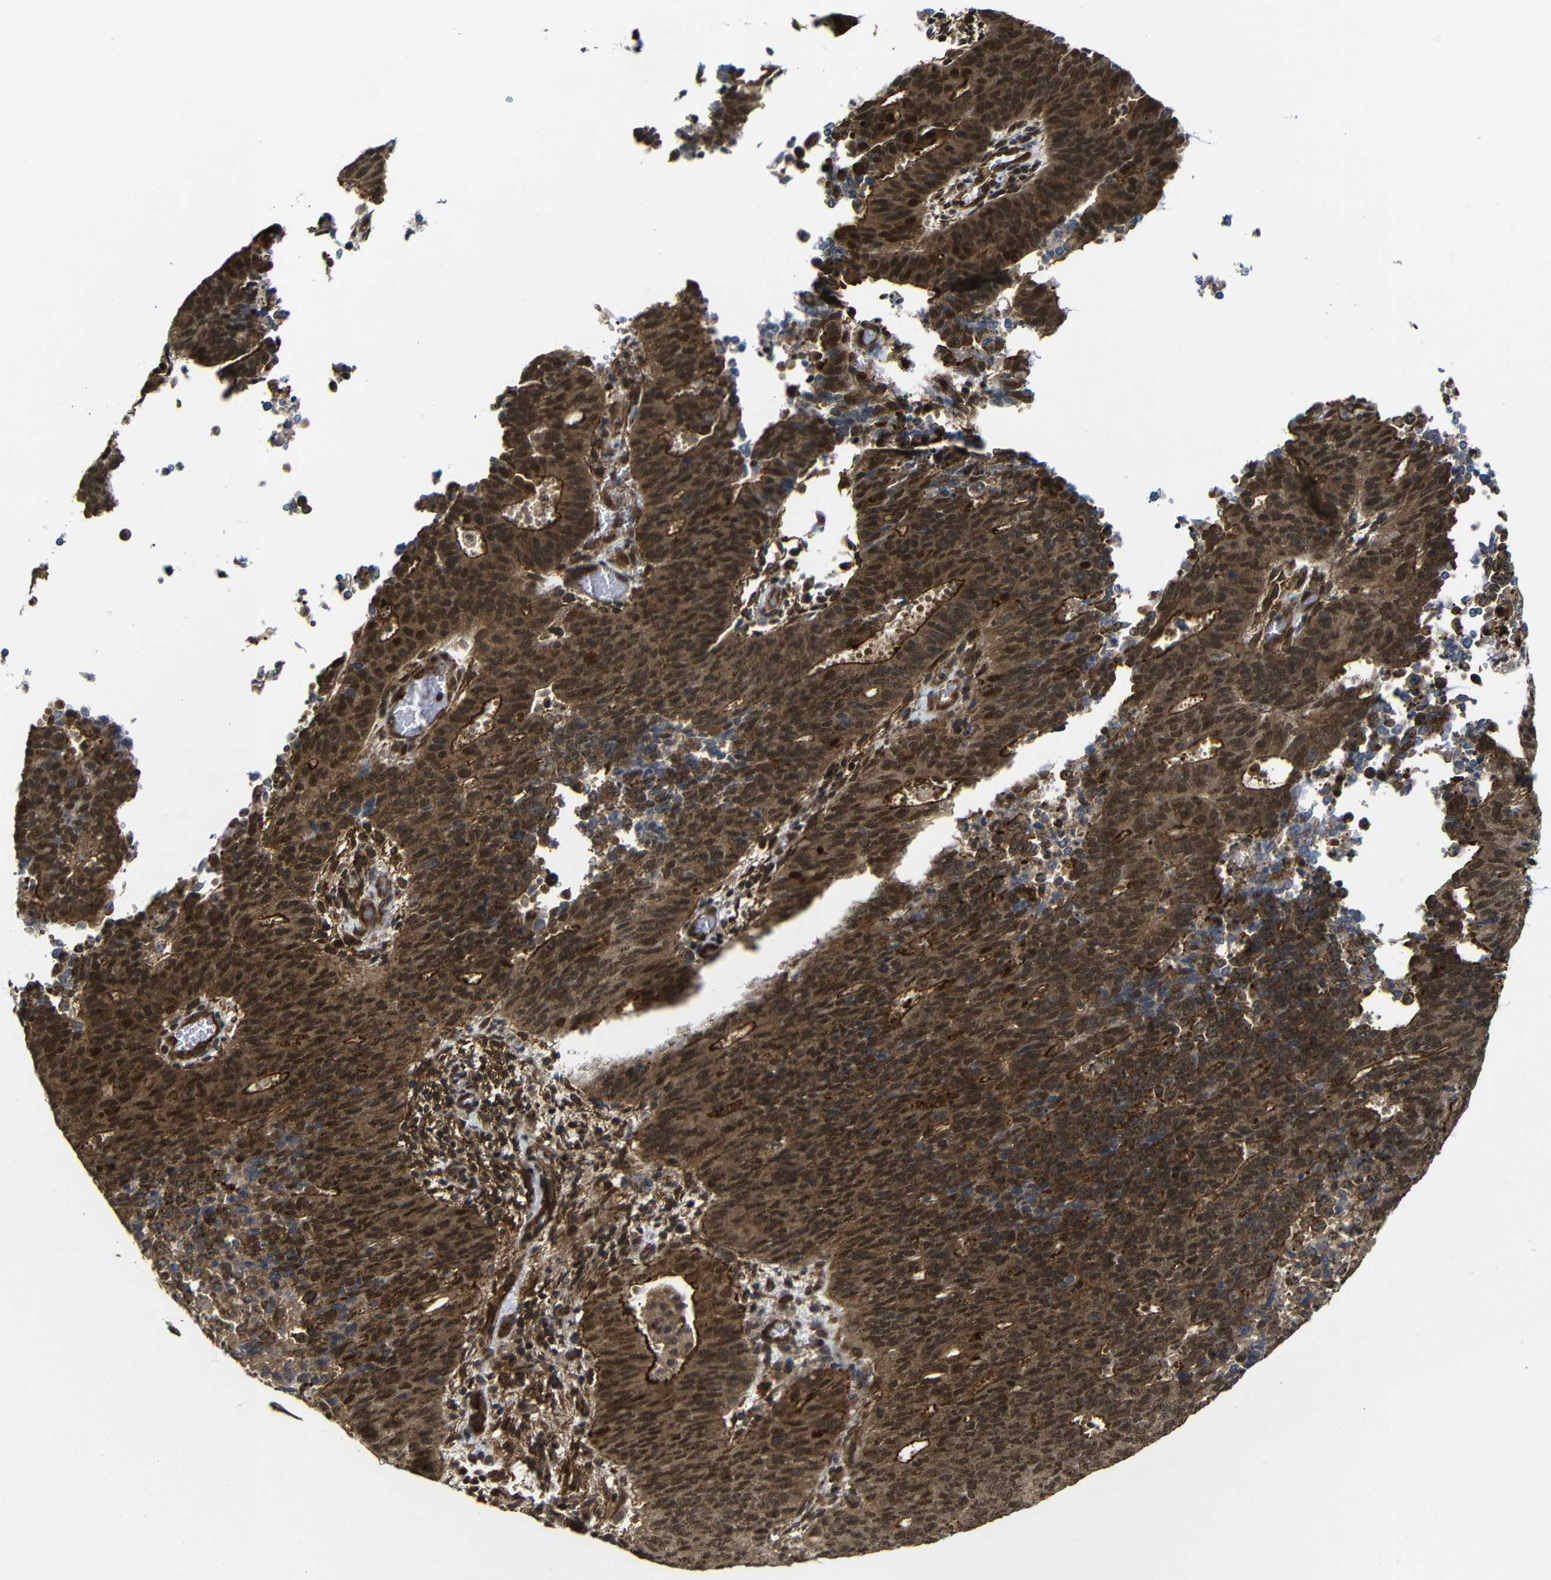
{"staining": {"intensity": "strong", "quantity": ">75%", "location": "cytoplasmic/membranous"}, "tissue": "cervical cancer", "cell_type": "Tumor cells", "image_type": "cancer", "snomed": [{"axis": "morphology", "description": "Adenocarcinoma, NOS"}, {"axis": "topography", "description": "Cervix"}], "caption": "Protein staining shows strong cytoplasmic/membranous staining in approximately >75% of tumor cells in cervical adenocarcinoma.", "gene": "NANOS1", "patient": {"sex": "female", "age": 44}}